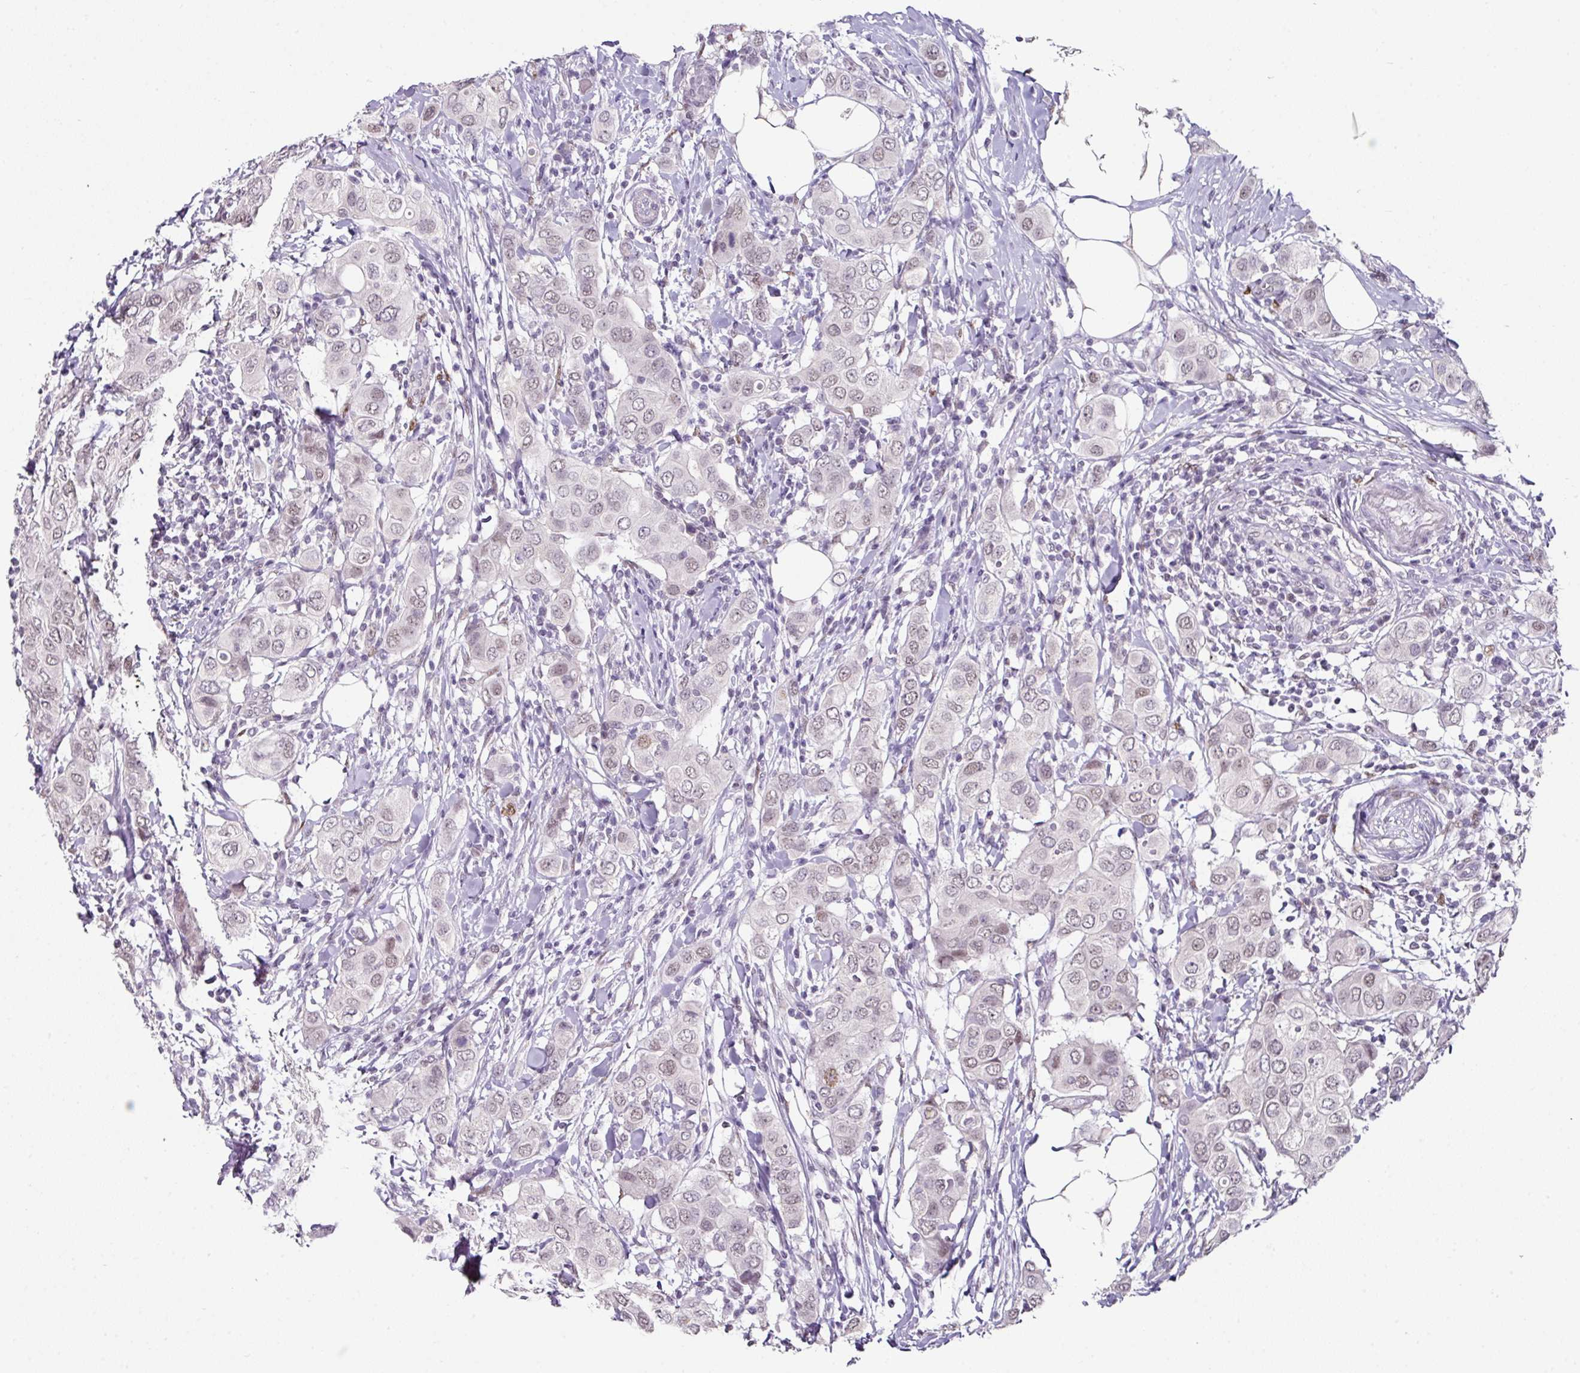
{"staining": {"intensity": "weak", "quantity": ">75%", "location": "nuclear"}, "tissue": "breast cancer", "cell_type": "Tumor cells", "image_type": "cancer", "snomed": [{"axis": "morphology", "description": "Lobular carcinoma"}, {"axis": "topography", "description": "Breast"}], "caption": "IHC staining of breast cancer (lobular carcinoma), which reveals low levels of weak nuclear staining in approximately >75% of tumor cells indicating weak nuclear protein staining. The staining was performed using DAB (3,3'-diaminobenzidine) (brown) for protein detection and nuclei were counterstained in hematoxylin (blue).", "gene": "ELK1", "patient": {"sex": "female", "age": 51}}